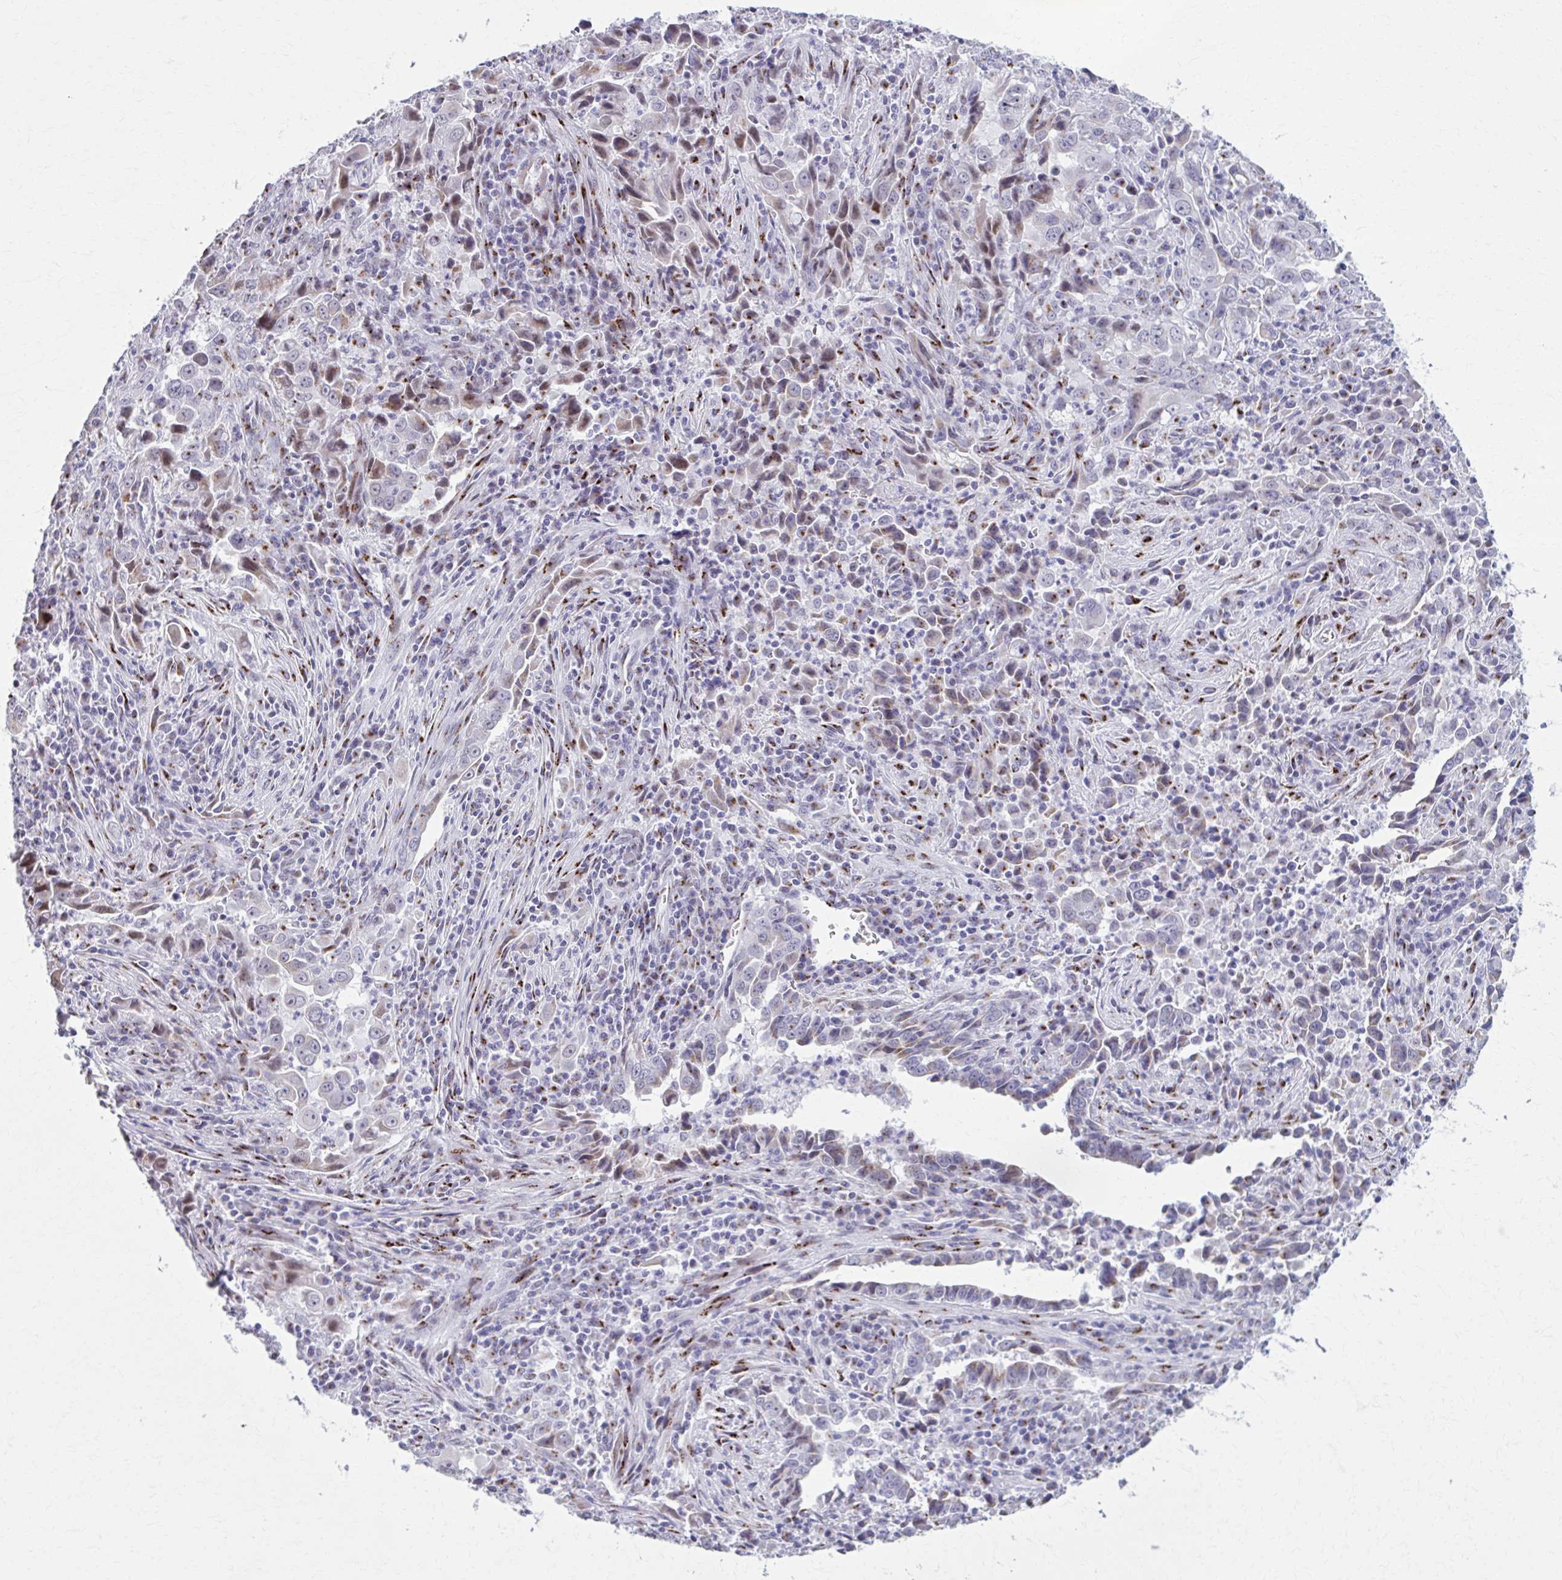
{"staining": {"intensity": "negative", "quantity": "none", "location": "none"}, "tissue": "lung cancer", "cell_type": "Tumor cells", "image_type": "cancer", "snomed": [{"axis": "morphology", "description": "Adenocarcinoma, NOS"}, {"axis": "topography", "description": "Lung"}], "caption": "The histopathology image demonstrates no significant positivity in tumor cells of lung cancer (adenocarcinoma).", "gene": "ZNF682", "patient": {"sex": "male", "age": 67}}